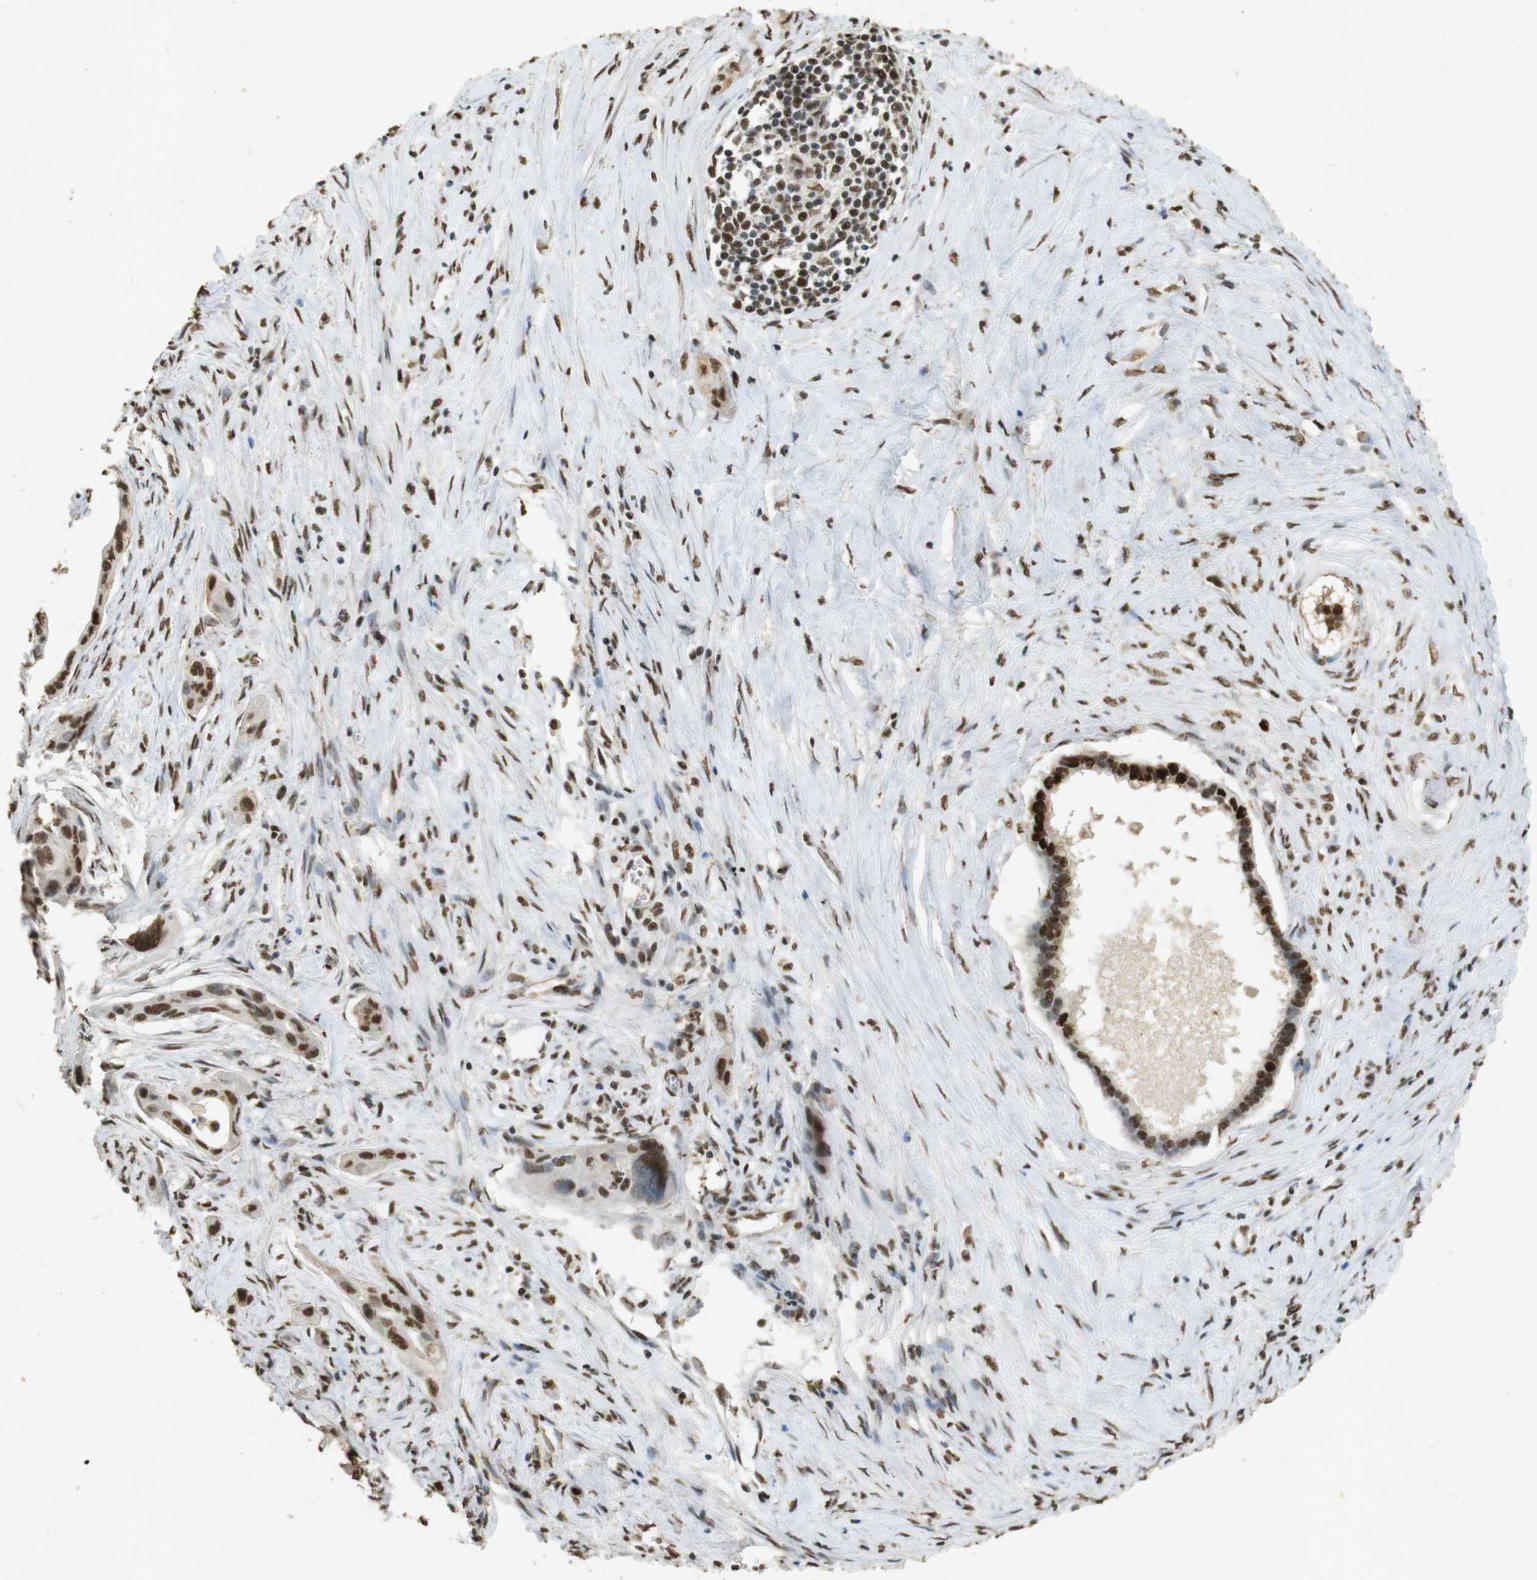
{"staining": {"intensity": "strong", "quantity": ">75%", "location": "nuclear"}, "tissue": "pancreatic cancer", "cell_type": "Tumor cells", "image_type": "cancer", "snomed": [{"axis": "morphology", "description": "Adenocarcinoma, NOS"}, {"axis": "topography", "description": "Pancreas"}], "caption": "Immunohistochemistry (IHC) image of adenocarcinoma (pancreatic) stained for a protein (brown), which demonstrates high levels of strong nuclear positivity in about >75% of tumor cells.", "gene": "GATA4", "patient": {"sex": "male", "age": 73}}